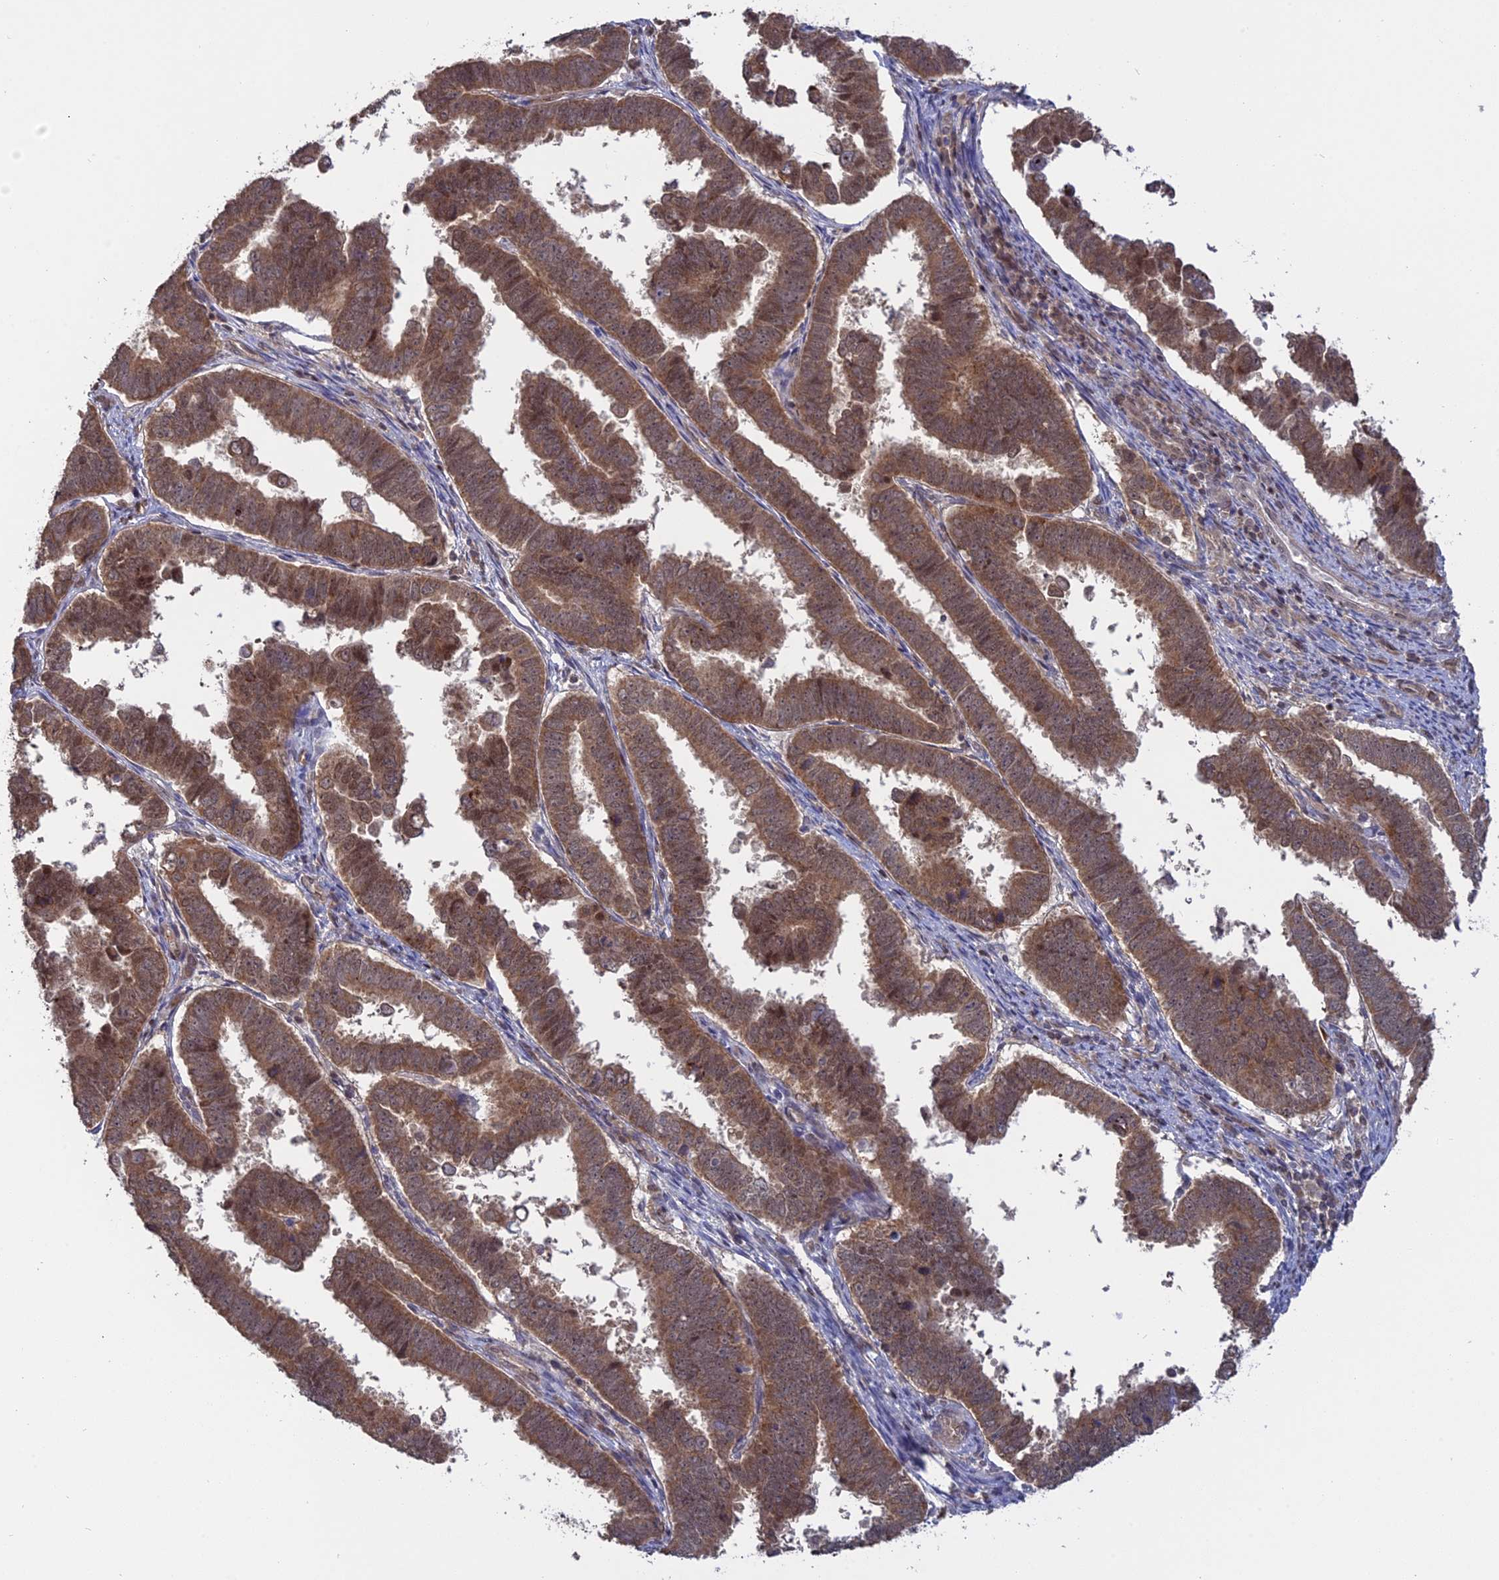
{"staining": {"intensity": "moderate", "quantity": ">75%", "location": "cytoplasmic/membranous,nuclear"}, "tissue": "endometrial cancer", "cell_type": "Tumor cells", "image_type": "cancer", "snomed": [{"axis": "morphology", "description": "Adenocarcinoma, NOS"}, {"axis": "topography", "description": "Endometrium"}], "caption": "The histopathology image exhibits a brown stain indicating the presence of a protein in the cytoplasmic/membranous and nuclear of tumor cells in endometrial adenocarcinoma.", "gene": "PKIG", "patient": {"sex": "female", "age": 75}}